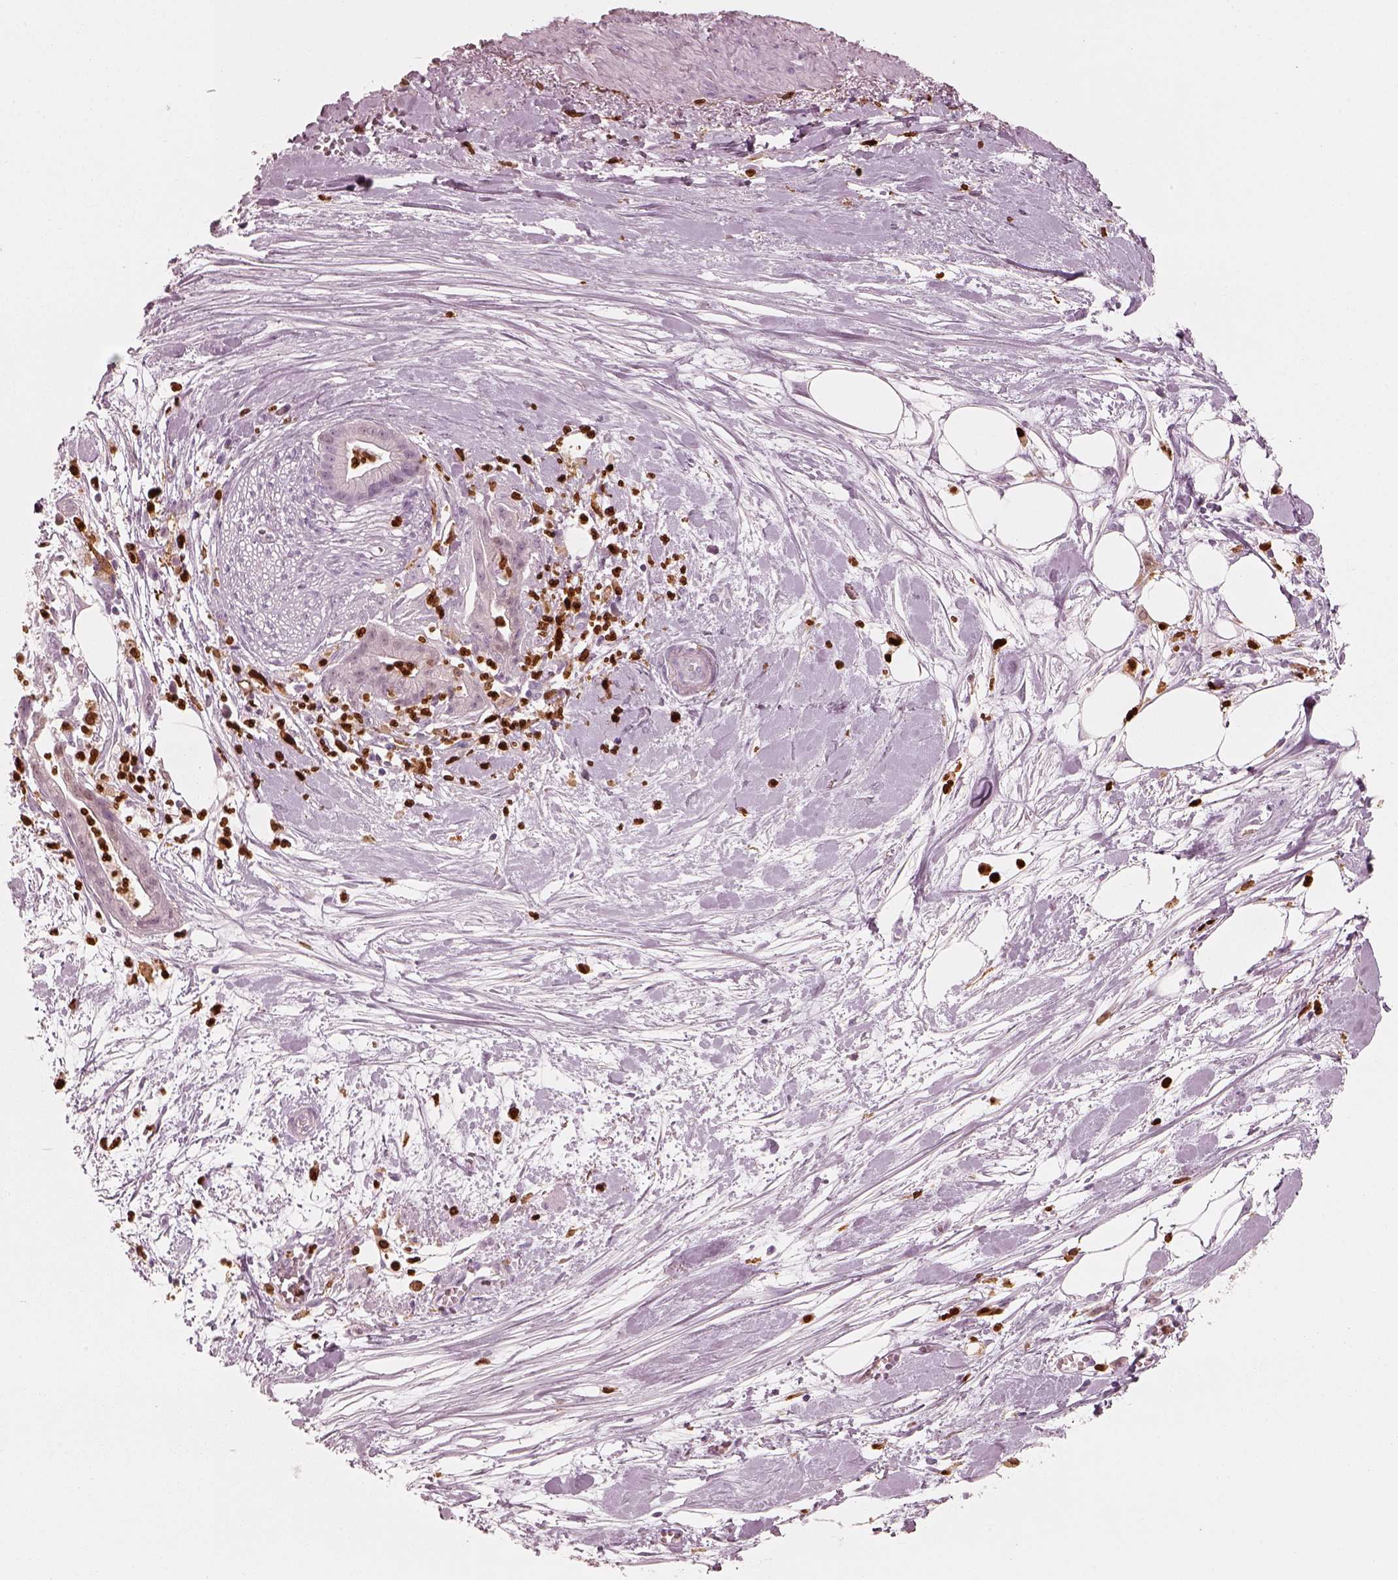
{"staining": {"intensity": "negative", "quantity": "none", "location": "none"}, "tissue": "pancreatic cancer", "cell_type": "Tumor cells", "image_type": "cancer", "snomed": [{"axis": "morphology", "description": "Normal tissue, NOS"}, {"axis": "morphology", "description": "Adenocarcinoma, NOS"}, {"axis": "topography", "description": "Lymph node"}, {"axis": "topography", "description": "Pancreas"}], "caption": "Tumor cells show no significant protein positivity in adenocarcinoma (pancreatic).", "gene": "ALOX5", "patient": {"sex": "female", "age": 58}}